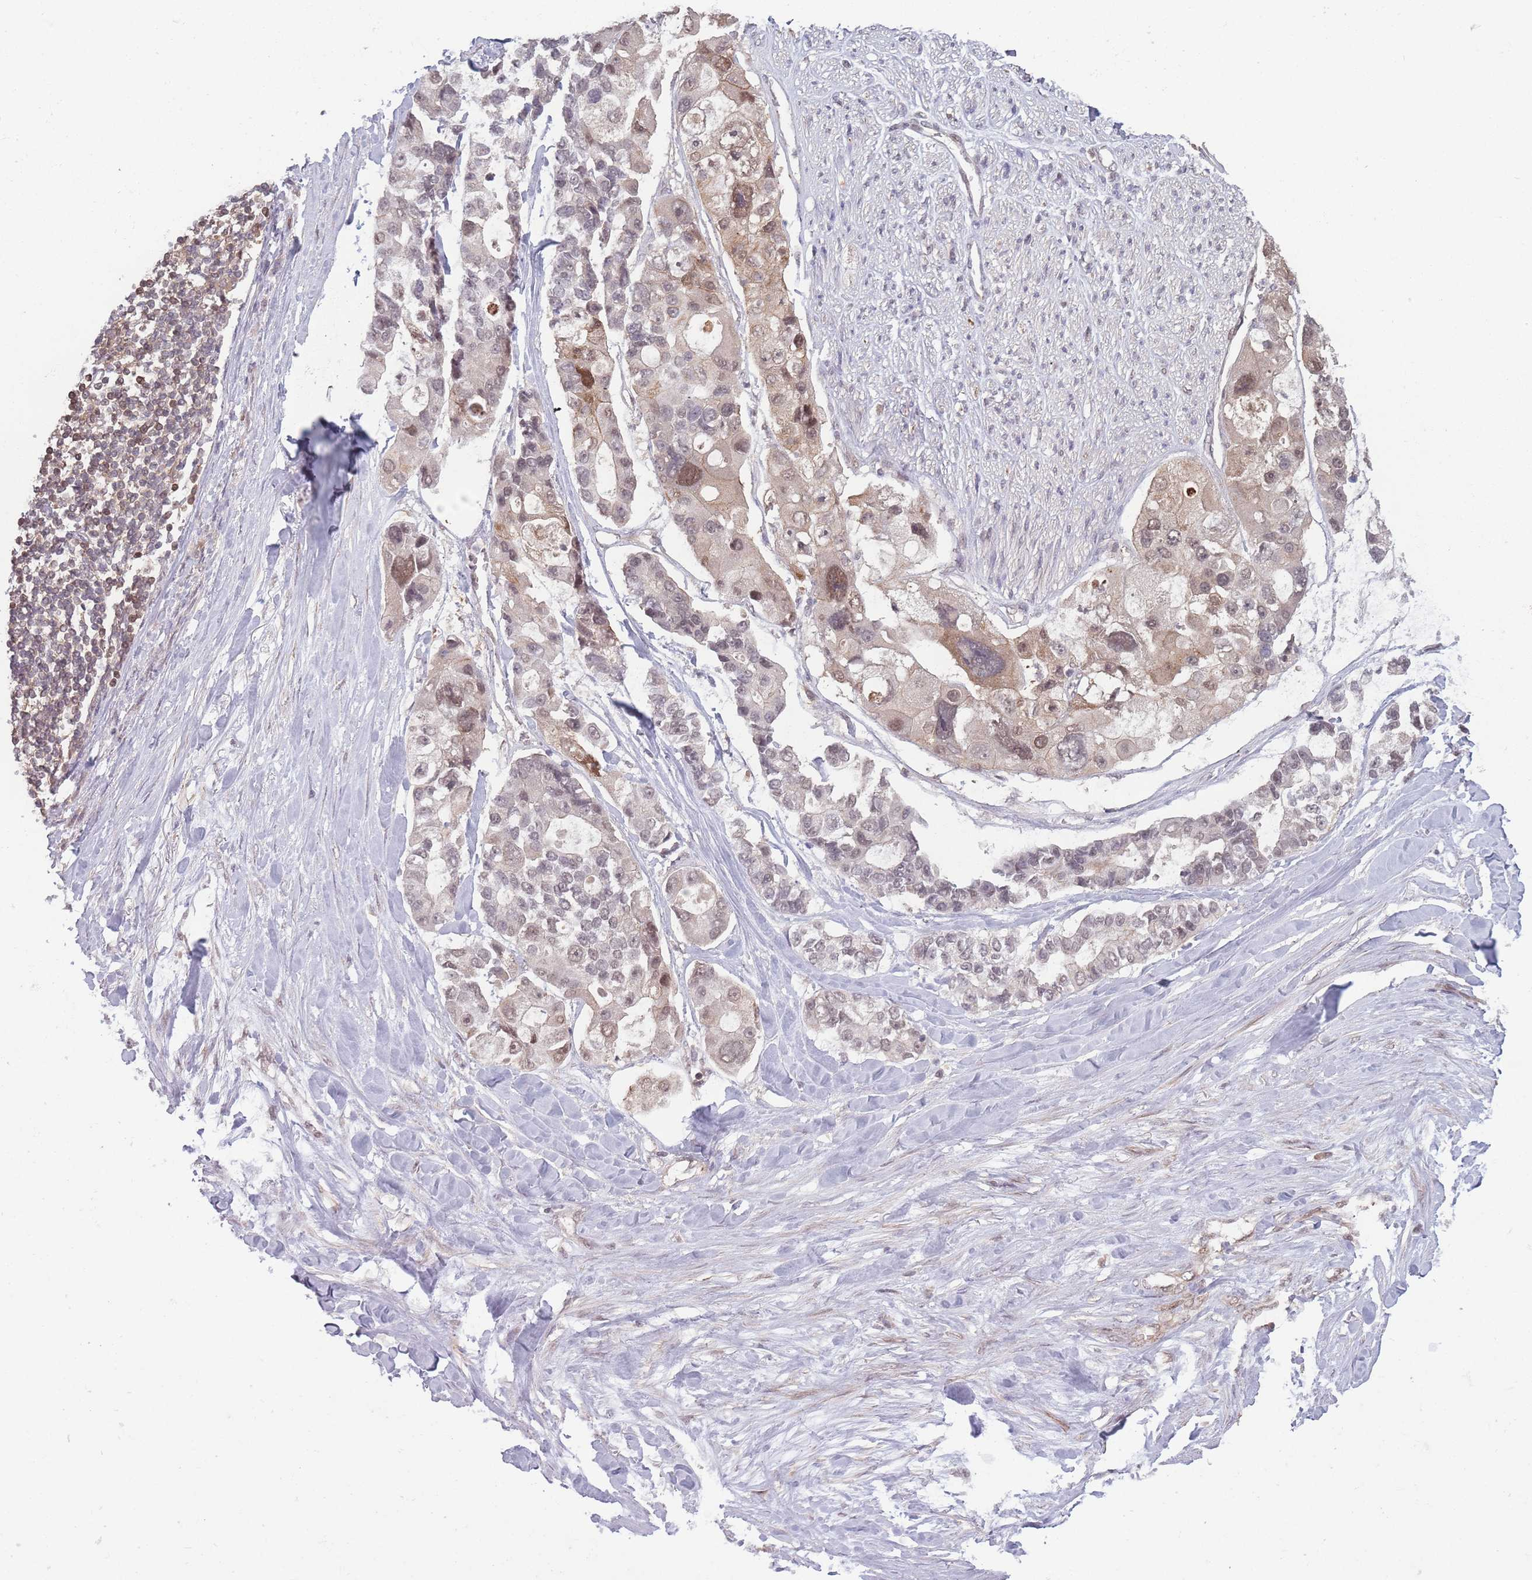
{"staining": {"intensity": "weak", "quantity": "25%-75%", "location": "cytoplasmic/membranous,nuclear"}, "tissue": "lung cancer", "cell_type": "Tumor cells", "image_type": "cancer", "snomed": [{"axis": "morphology", "description": "Adenocarcinoma, NOS"}, {"axis": "topography", "description": "Lung"}], "caption": "Immunohistochemistry (IHC) histopathology image of neoplastic tissue: human lung cancer stained using IHC displays low levels of weak protein expression localized specifically in the cytoplasmic/membranous and nuclear of tumor cells, appearing as a cytoplasmic/membranous and nuclear brown color.", "gene": "CCDC154", "patient": {"sex": "female", "age": 54}}